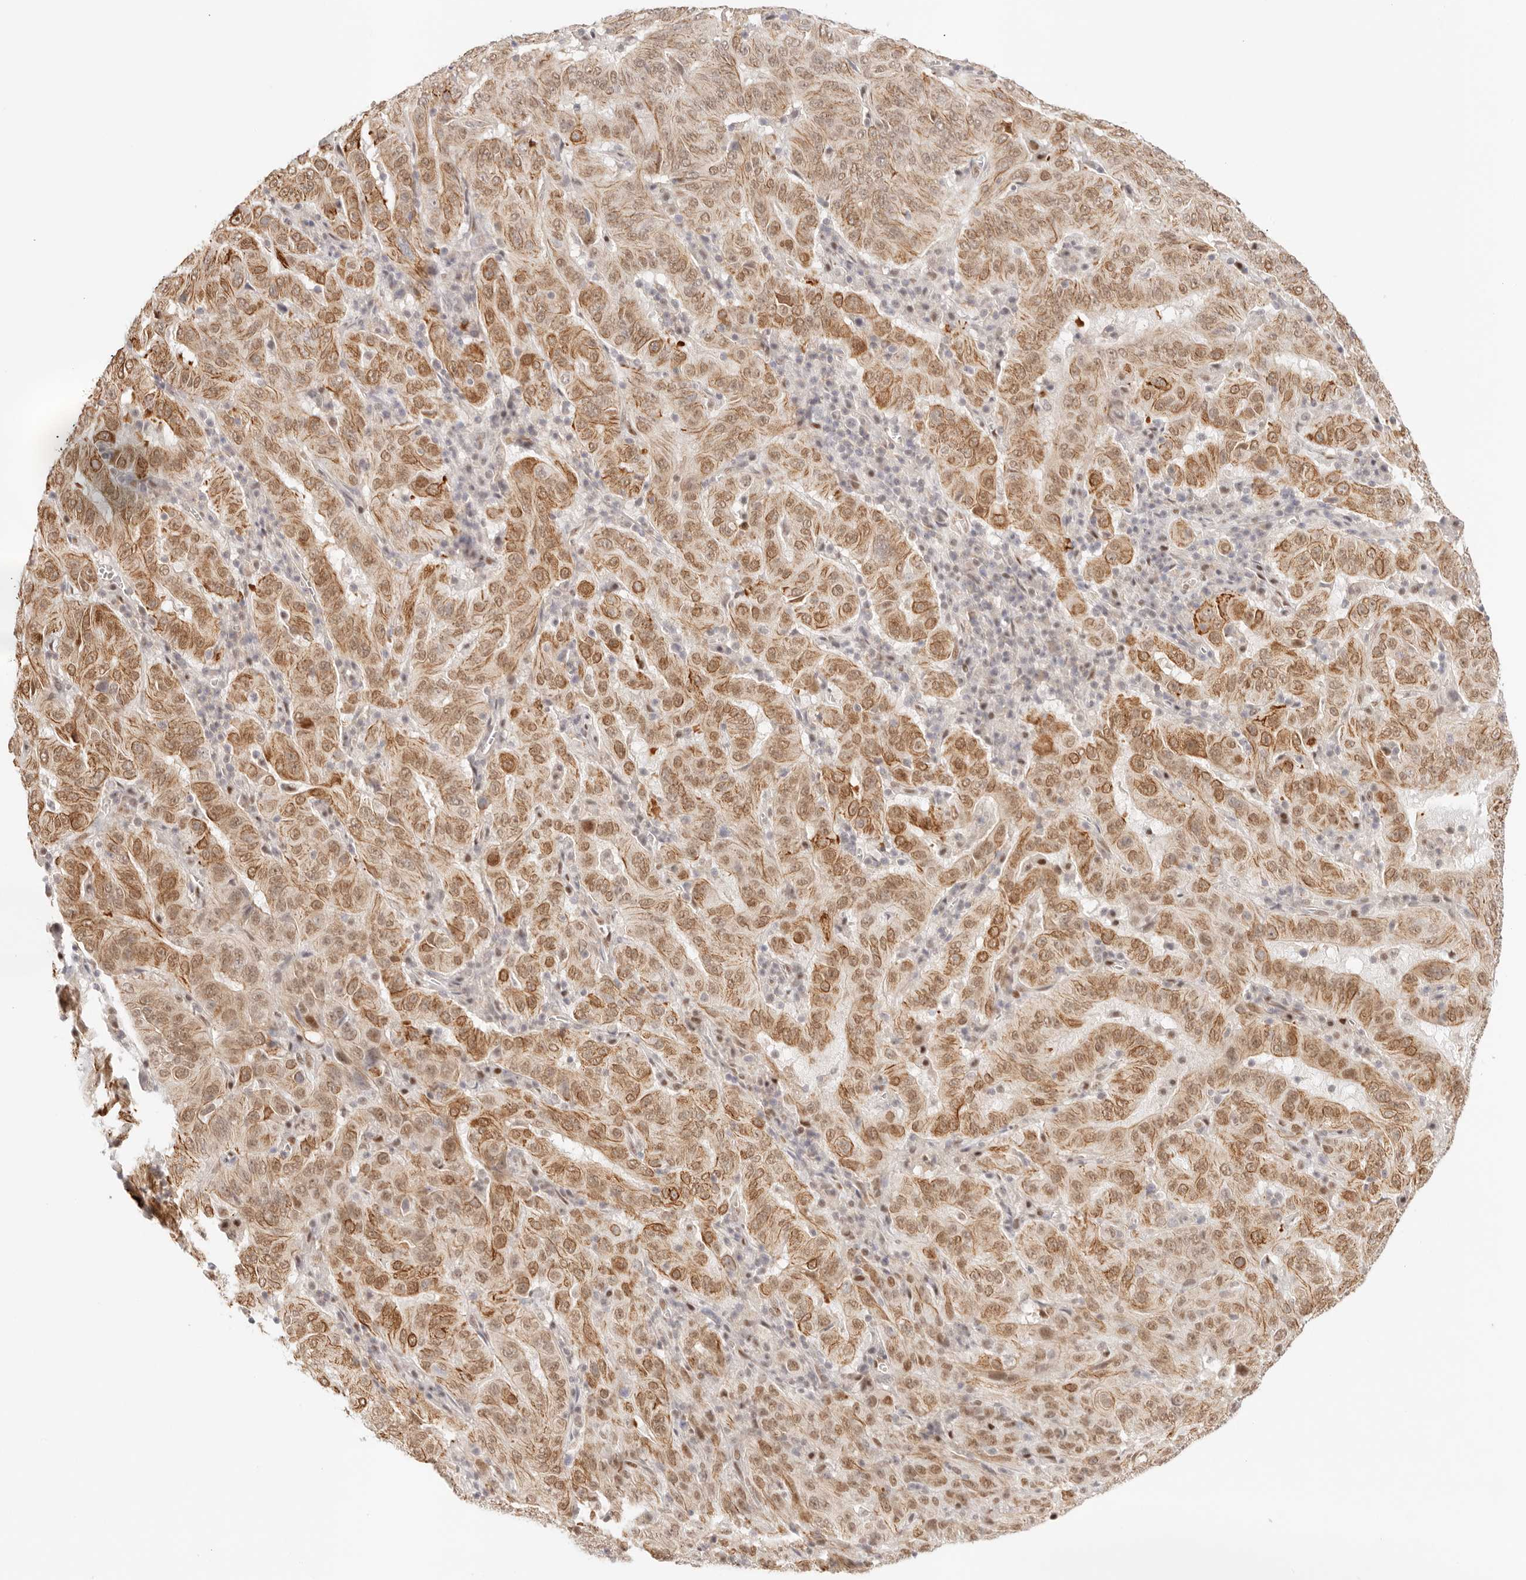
{"staining": {"intensity": "moderate", "quantity": ">75%", "location": "cytoplasmic/membranous,nuclear"}, "tissue": "pancreatic cancer", "cell_type": "Tumor cells", "image_type": "cancer", "snomed": [{"axis": "morphology", "description": "Adenocarcinoma, NOS"}, {"axis": "topography", "description": "Pancreas"}], "caption": "A medium amount of moderate cytoplasmic/membranous and nuclear positivity is identified in approximately >75% of tumor cells in pancreatic adenocarcinoma tissue.", "gene": "HOXC5", "patient": {"sex": "male", "age": 63}}